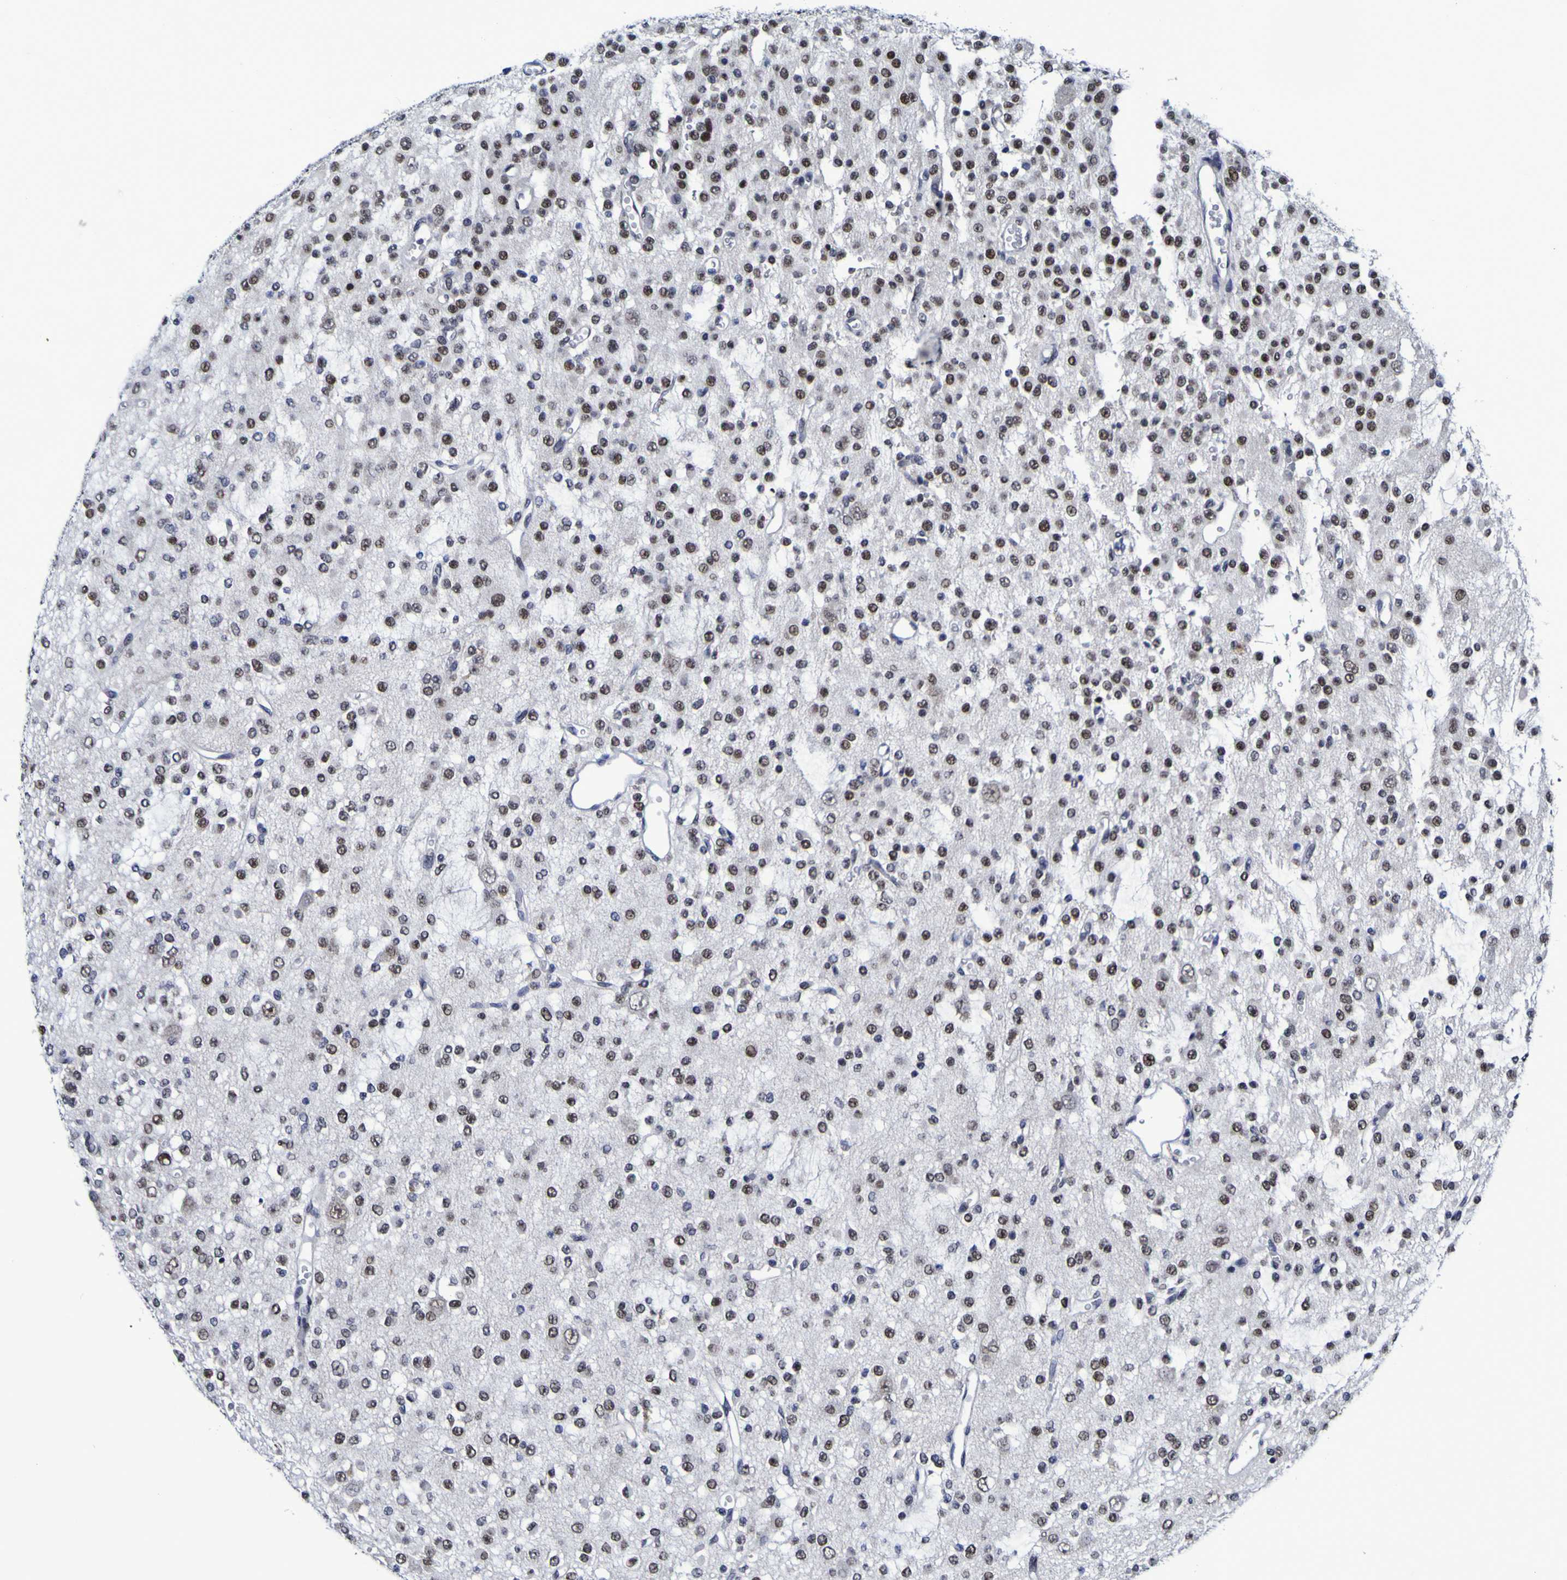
{"staining": {"intensity": "strong", "quantity": ">75%", "location": "nuclear"}, "tissue": "glioma", "cell_type": "Tumor cells", "image_type": "cancer", "snomed": [{"axis": "morphology", "description": "Glioma, malignant, Low grade"}, {"axis": "topography", "description": "Brain"}], "caption": "Immunohistochemical staining of malignant glioma (low-grade) demonstrates strong nuclear protein positivity in approximately >75% of tumor cells.", "gene": "MBD3", "patient": {"sex": "male", "age": 38}}